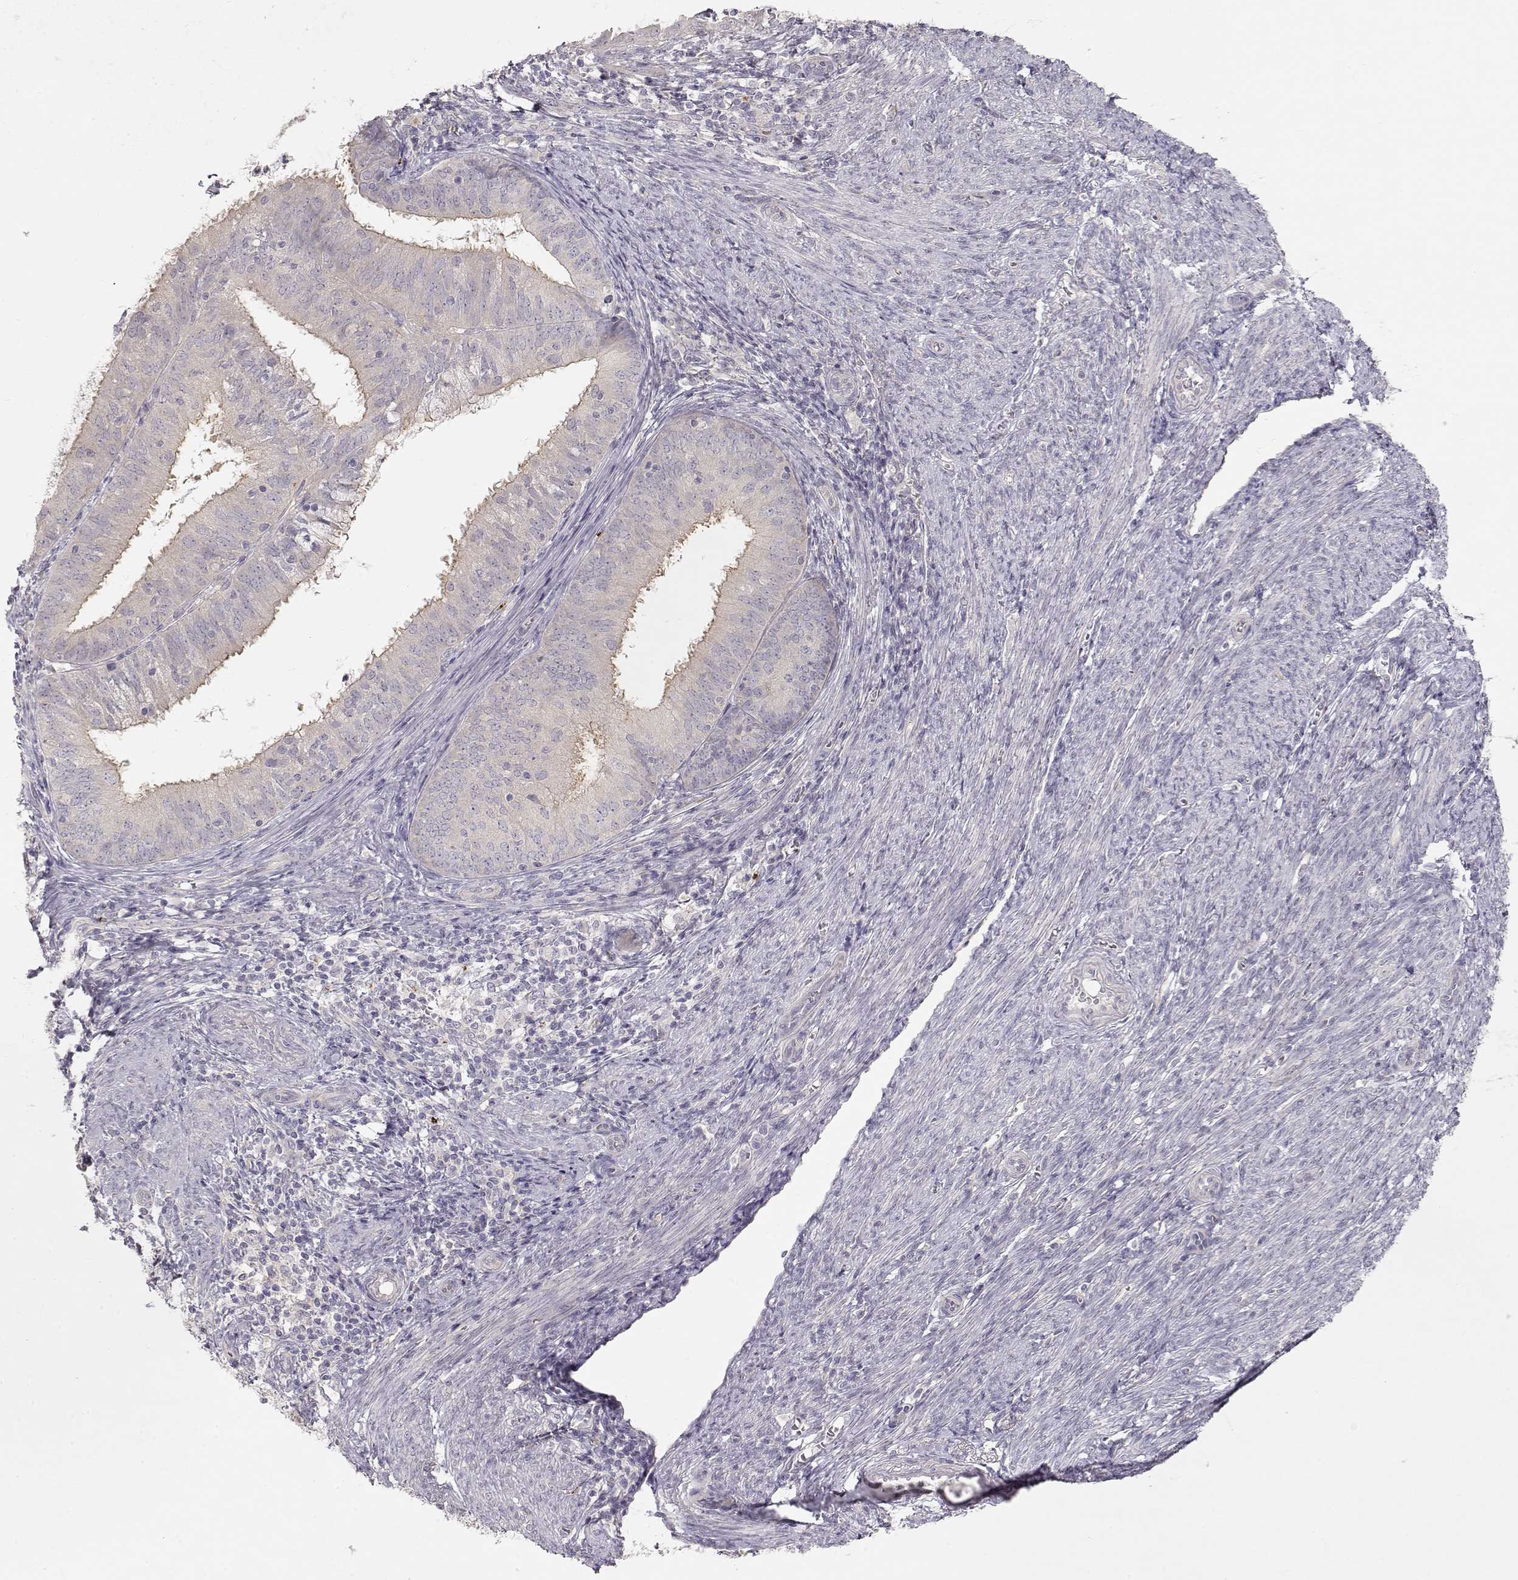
{"staining": {"intensity": "negative", "quantity": "none", "location": "none"}, "tissue": "endometrial cancer", "cell_type": "Tumor cells", "image_type": "cancer", "snomed": [{"axis": "morphology", "description": "Adenocarcinoma, NOS"}, {"axis": "topography", "description": "Endometrium"}], "caption": "Endometrial adenocarcinoma was stained to show a protein in brown. There is no significant expression in tumor cells. (Stains: DAB (3,3'-diaminobenzidine) IHC with hematoxylin counter stain, Microscopy: brightfield microscopy at high magnification).", "gene": "ARHGAP8", "patient": {"sex": "female", "age": 57}}